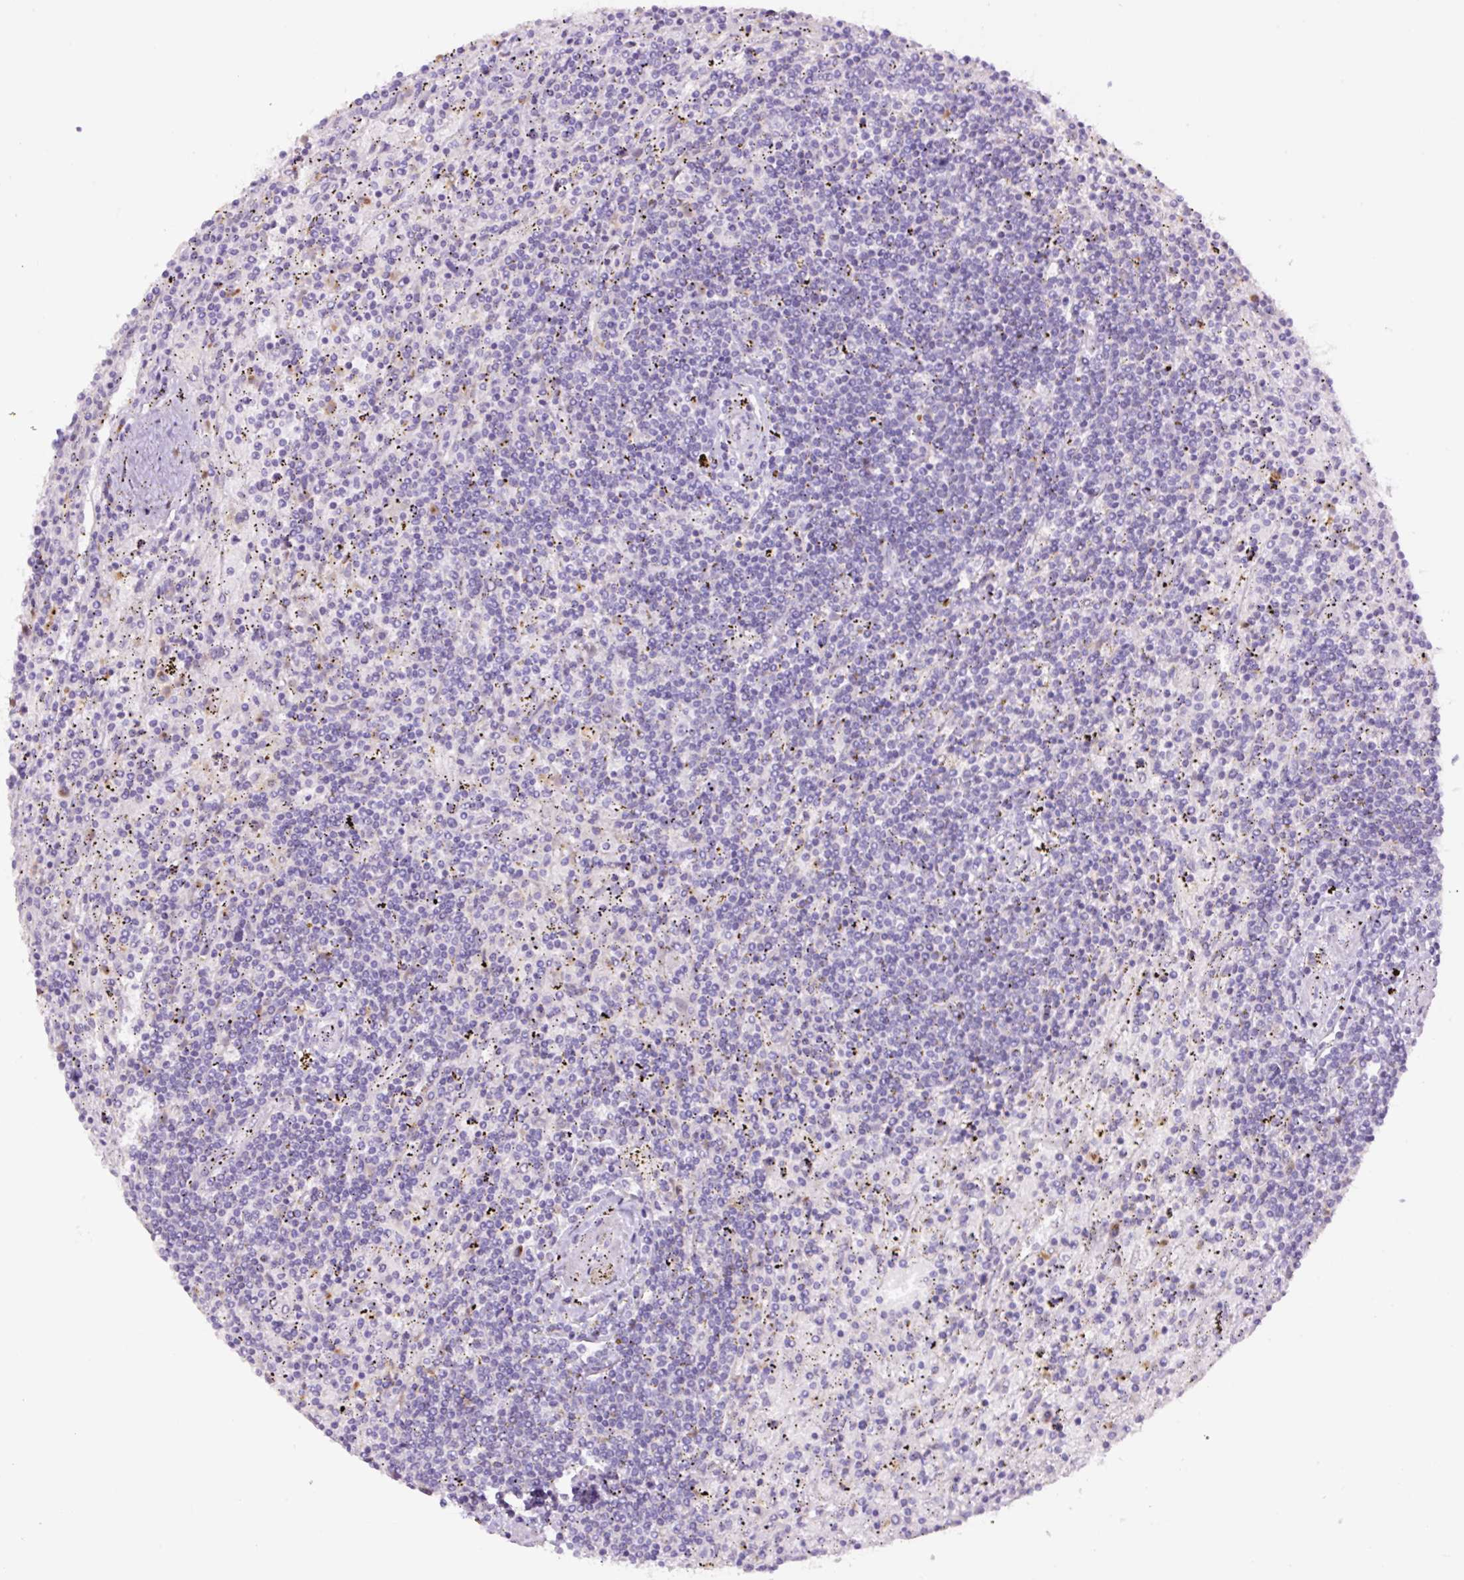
{"staining": {"intensity": "negative", "quantity": "none", "location": "none"}, "tissue": "lymphoma", "cell_type": "Tumor cells", "image_type": "cancer", "snomed": [{"axis": "morphology", "description": "Malignant lymphoma, non-Hodgkin's type, Low grade"}, {"axis": "topography", "description": "Spleen"}], "caption": "A high-resolution image shows immunohistochemistry staining of malignant lymphoma, non-Hodgkin's type (low-grade), which reveals no significant positivity in tumor cells.", "gene": "MFSD3", "patient": {"sex": "male", "age": 76}}